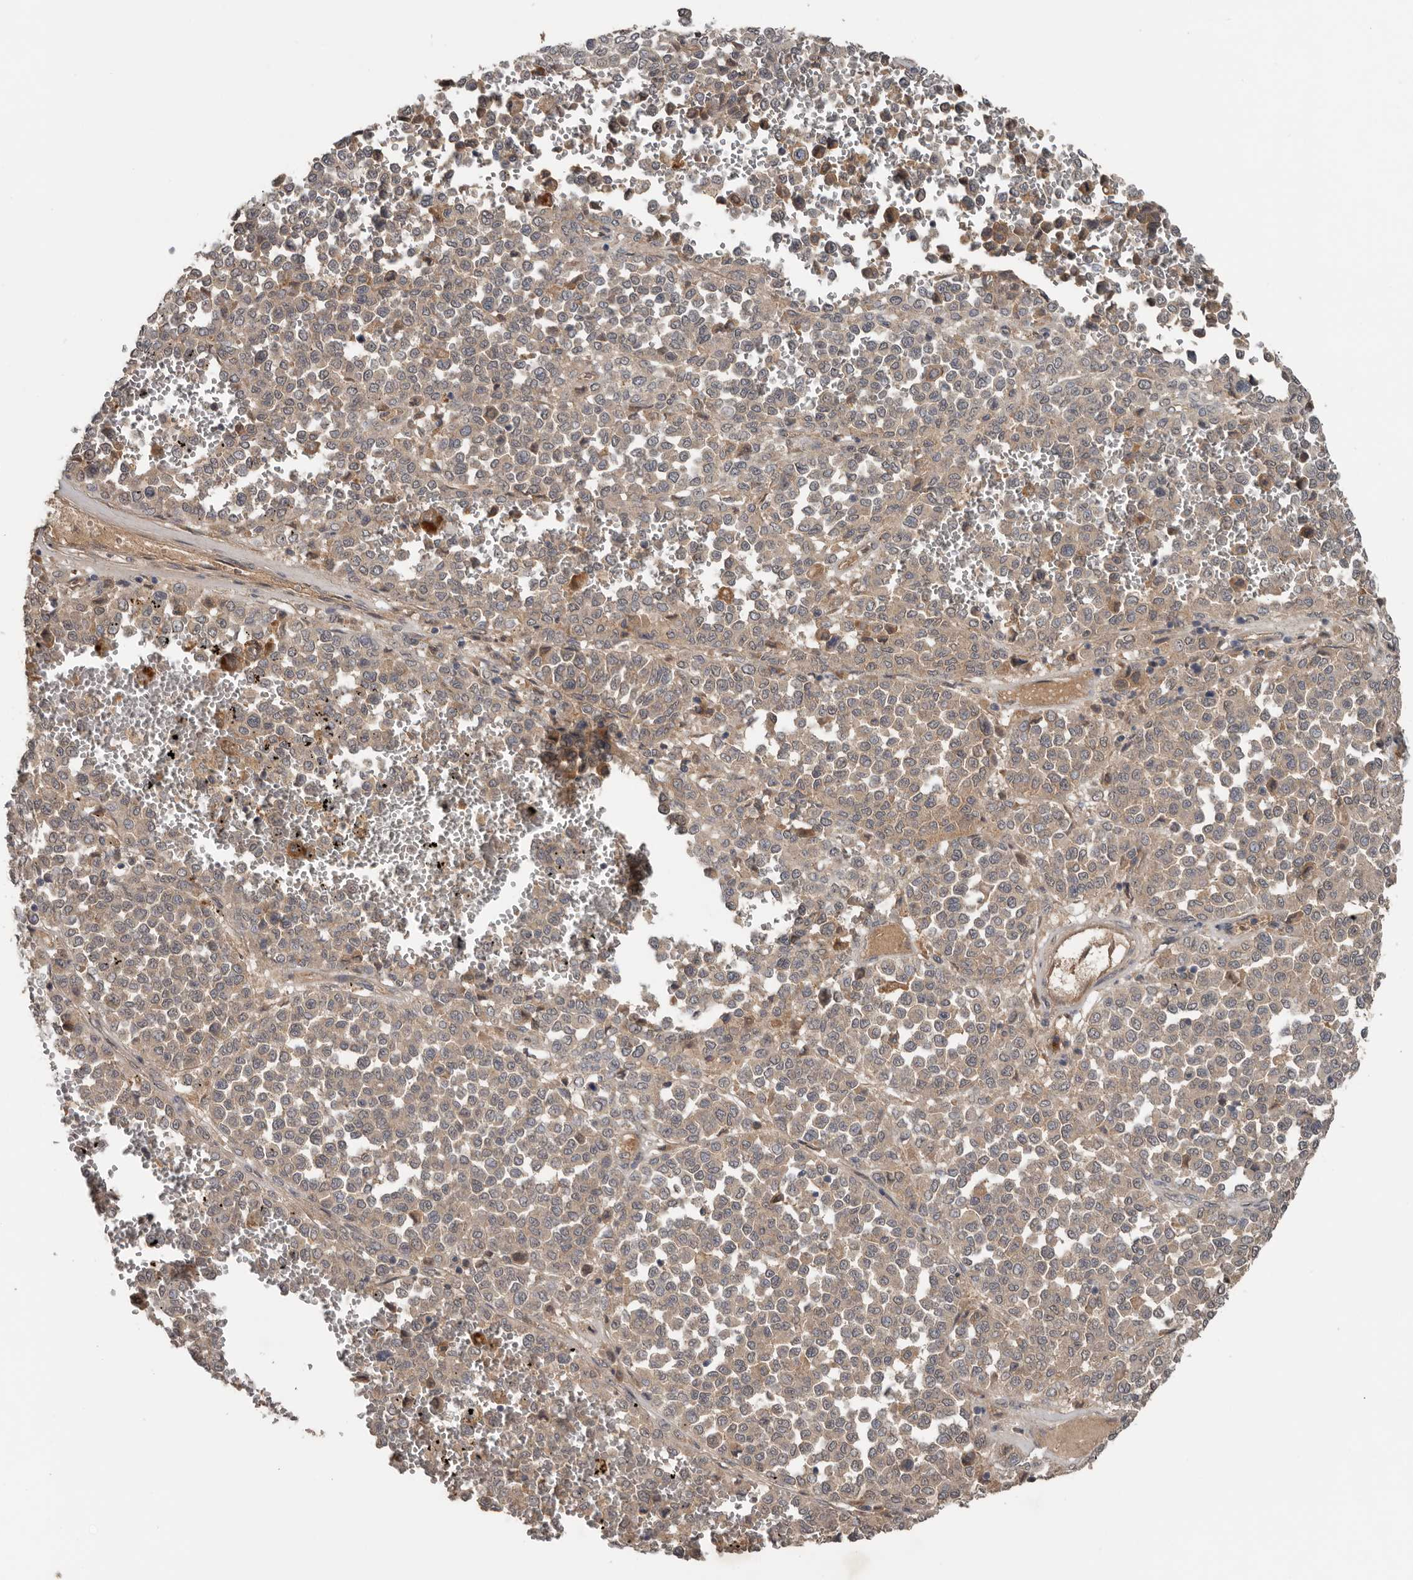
{"staining": {"intensity": "weak", "quantity": "25%-75%", "location": "cytoplasmic/membranous"}, "tissue": "melanoma", "cell_type": "Tumor cells", "image_type": "cancer", "snomed": [{"axis": "morphology", "description": "Malignant melanoma, Metastatic site"}, {"axis": "topography", "description": "Pancreas"}], "caption": "Malignant melanoma (metastatic site) stained with immunohistochemistry (IHC) demonstrates weak cytoplasmic/membranous expression in about 25%-75% of tumor cells. (Brightfield microscopy of DAB IHC at high magnification).", "gene": "DNAJB4", "patient": {"sex": "female", "age": 30}}